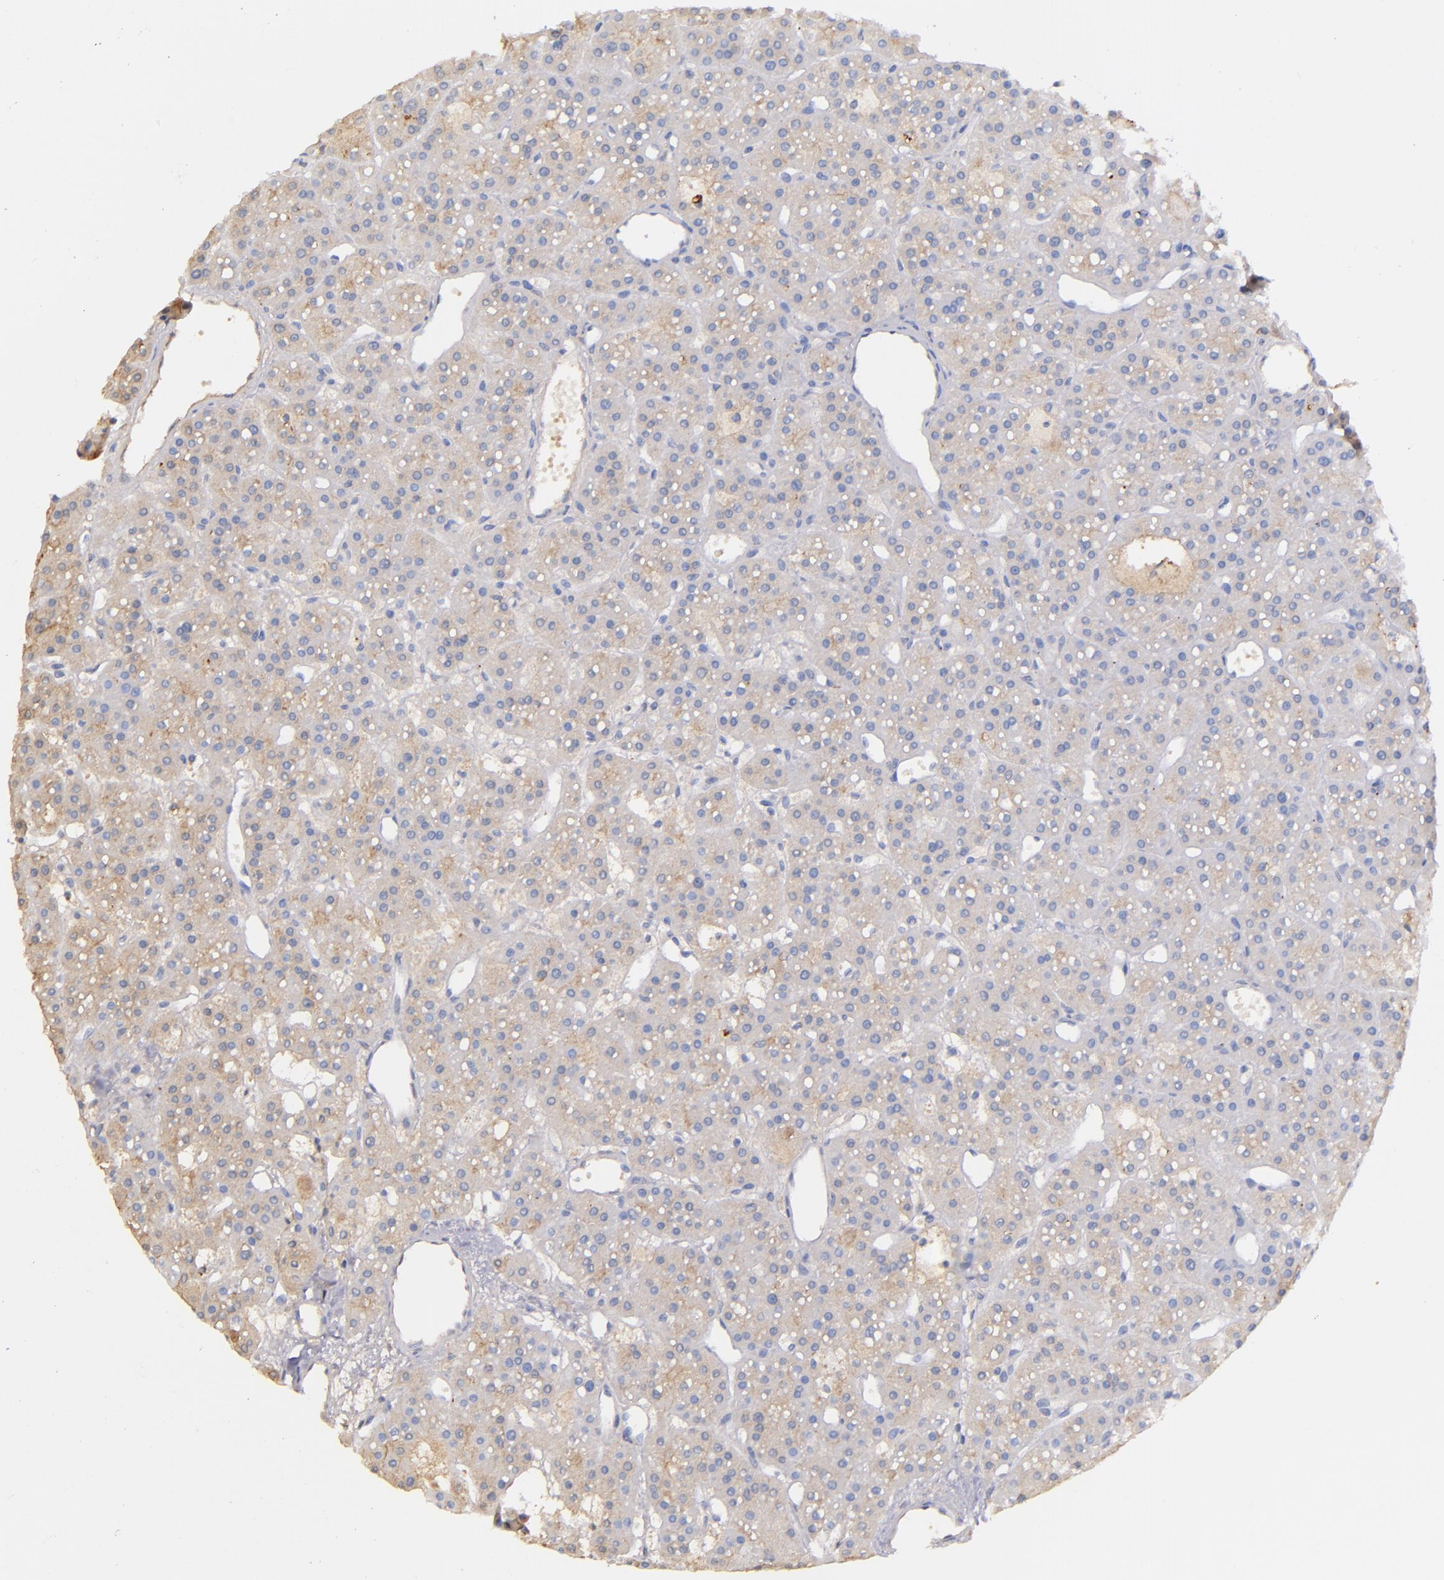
{"staining": {"intensity": "weak", "quantity": ">75%", "location": "cytoplasmic/membranous"}, "tissue": "parathyroid gland", "cell_type": "Glandular cells", "image_type": "normal", "snomed": [{"axis": "morphology", "description": "Normal tissue, NOS"}, {"axis": "topography", "description": "Parathyroid gland"}], "caption": "Immunohistochemistry (IHC) (DAB) staining of unremarkable parathyroid gland demonstrates weak cytoplasmic/membranous protein staining in about >75% of glandular cells.", "gene": "KNG1", "patient": {"sex": "female", "age": 76}}